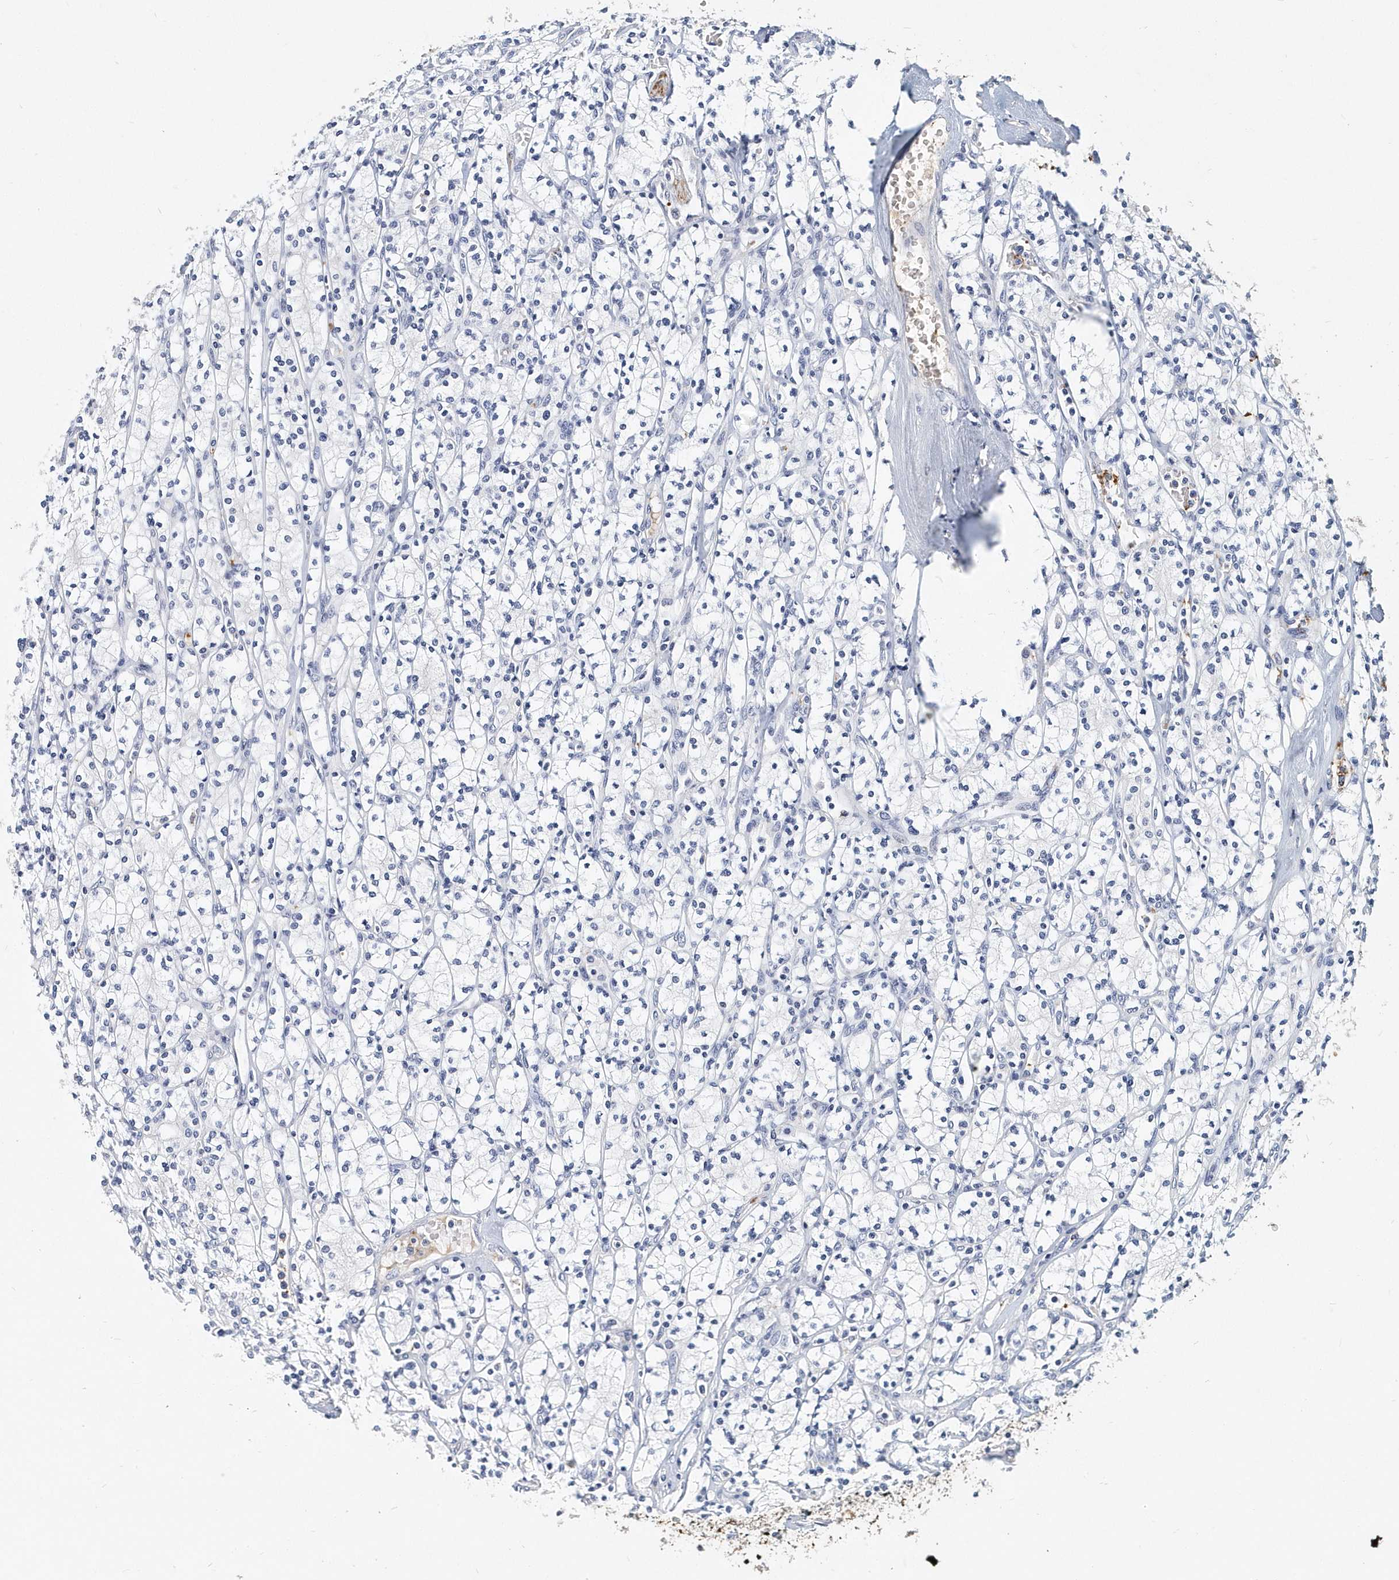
{"staining": {"intensity": "negative", "quantity": "none", "location": "none"}, "tissue": "renal cancer", "cell_type": "Tumor cells", "image_type": "cancer", "snomed": [{"axis": "morphology", "description": "Adenocarcinoma, NOS"}, {"axis": "topography", "description": "Kidney"}], "caption": "DAB (3,3'-diaminobenzidine) immunohistochemical staining of human renal cancer (adenocarcinoma) exhibits no significant expression in tumor cells.", "gene": "ITGA2B", "patient": {"sex": "male", "age": 77}}